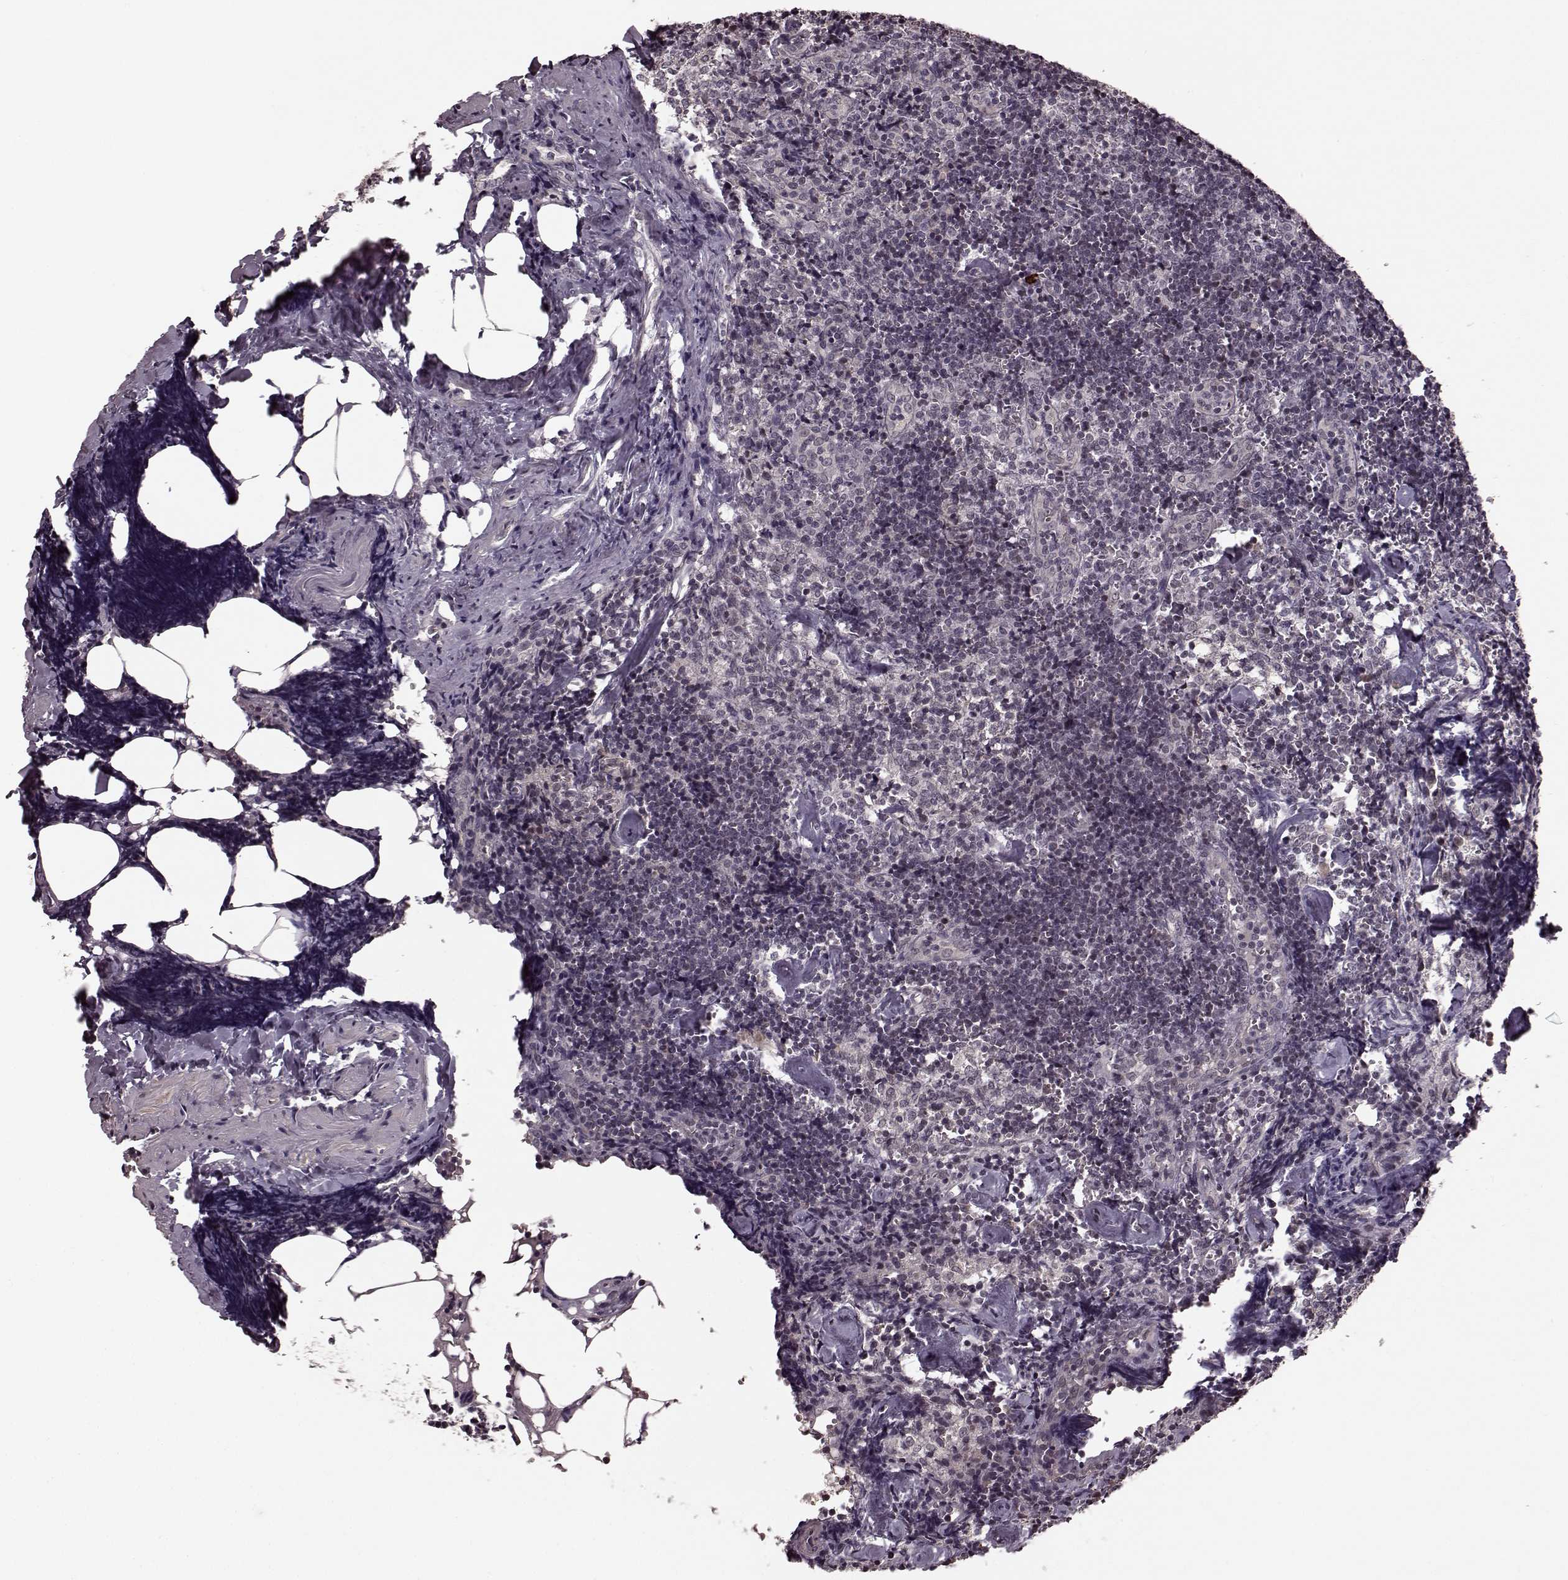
{"staining": {"intensity": "negative", "quantity": "none", "location": "none"}, "tissue": "lymph node", "cell_type": "Germinal center cells", "image_type": "normal", "snomed": [{"axis": "morphology", "description": "Normal tissue, NOS"}, {"axis": "topography", "description": "Lymph node"}], "caption": "Immunohistochemistry micrograph of normal lymph node: human lymph node stained with DAB (3,3'-diaminobenzidine) exhibits no significant protein expression in germinal center cells. (DAB immunohistochemistry visualized using brightfield microscopy, high magnification).", "gene": "PLCB4", "patient": {"sex": "female", "age": 50}}